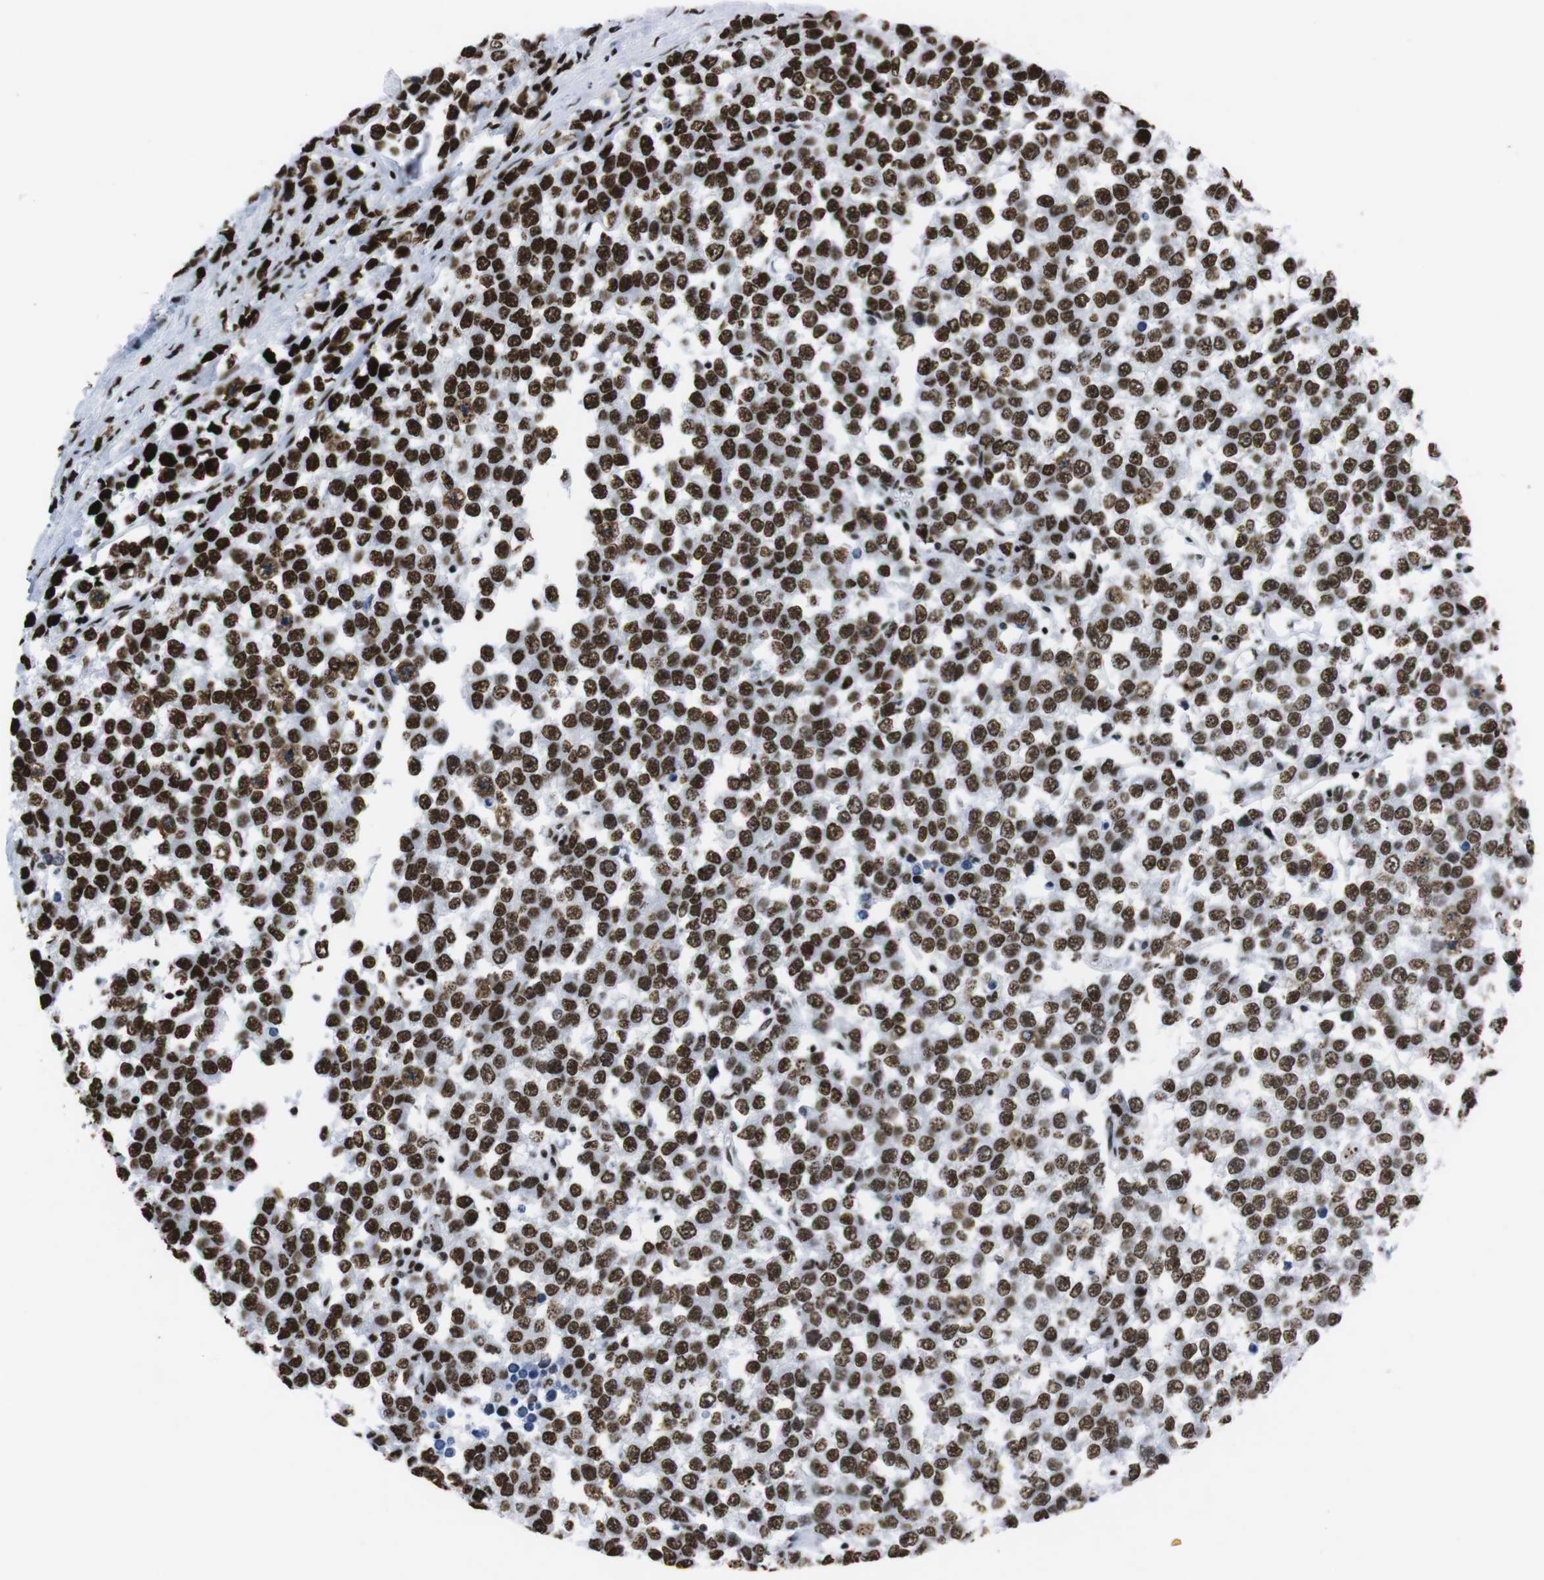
{"staining": {"intensity": "strong", "quantity": ">75%", "location": "nuclear"}, "tissue": "testis cancer", "cell_type": "Tumor cells", "image_type": "cancer", "snomed": [{"axis": "morphology", "description": "Seminoma, NOS"}, {"axis": "morphology", "description": "Carcinoma, Embryonal, NOS"}, {"axis": "topography", "description": "Testis"}], "caption": "Immunohistochemistry (IHC) histopathology image of testis embryonal carcinoma stained for a protein (brown), which demonstrates high levels of strong nuclear positivity in approximately >75% of tumor cells.", "gene": "CITED2", "patient": {"sex": "male", "age": 52}}